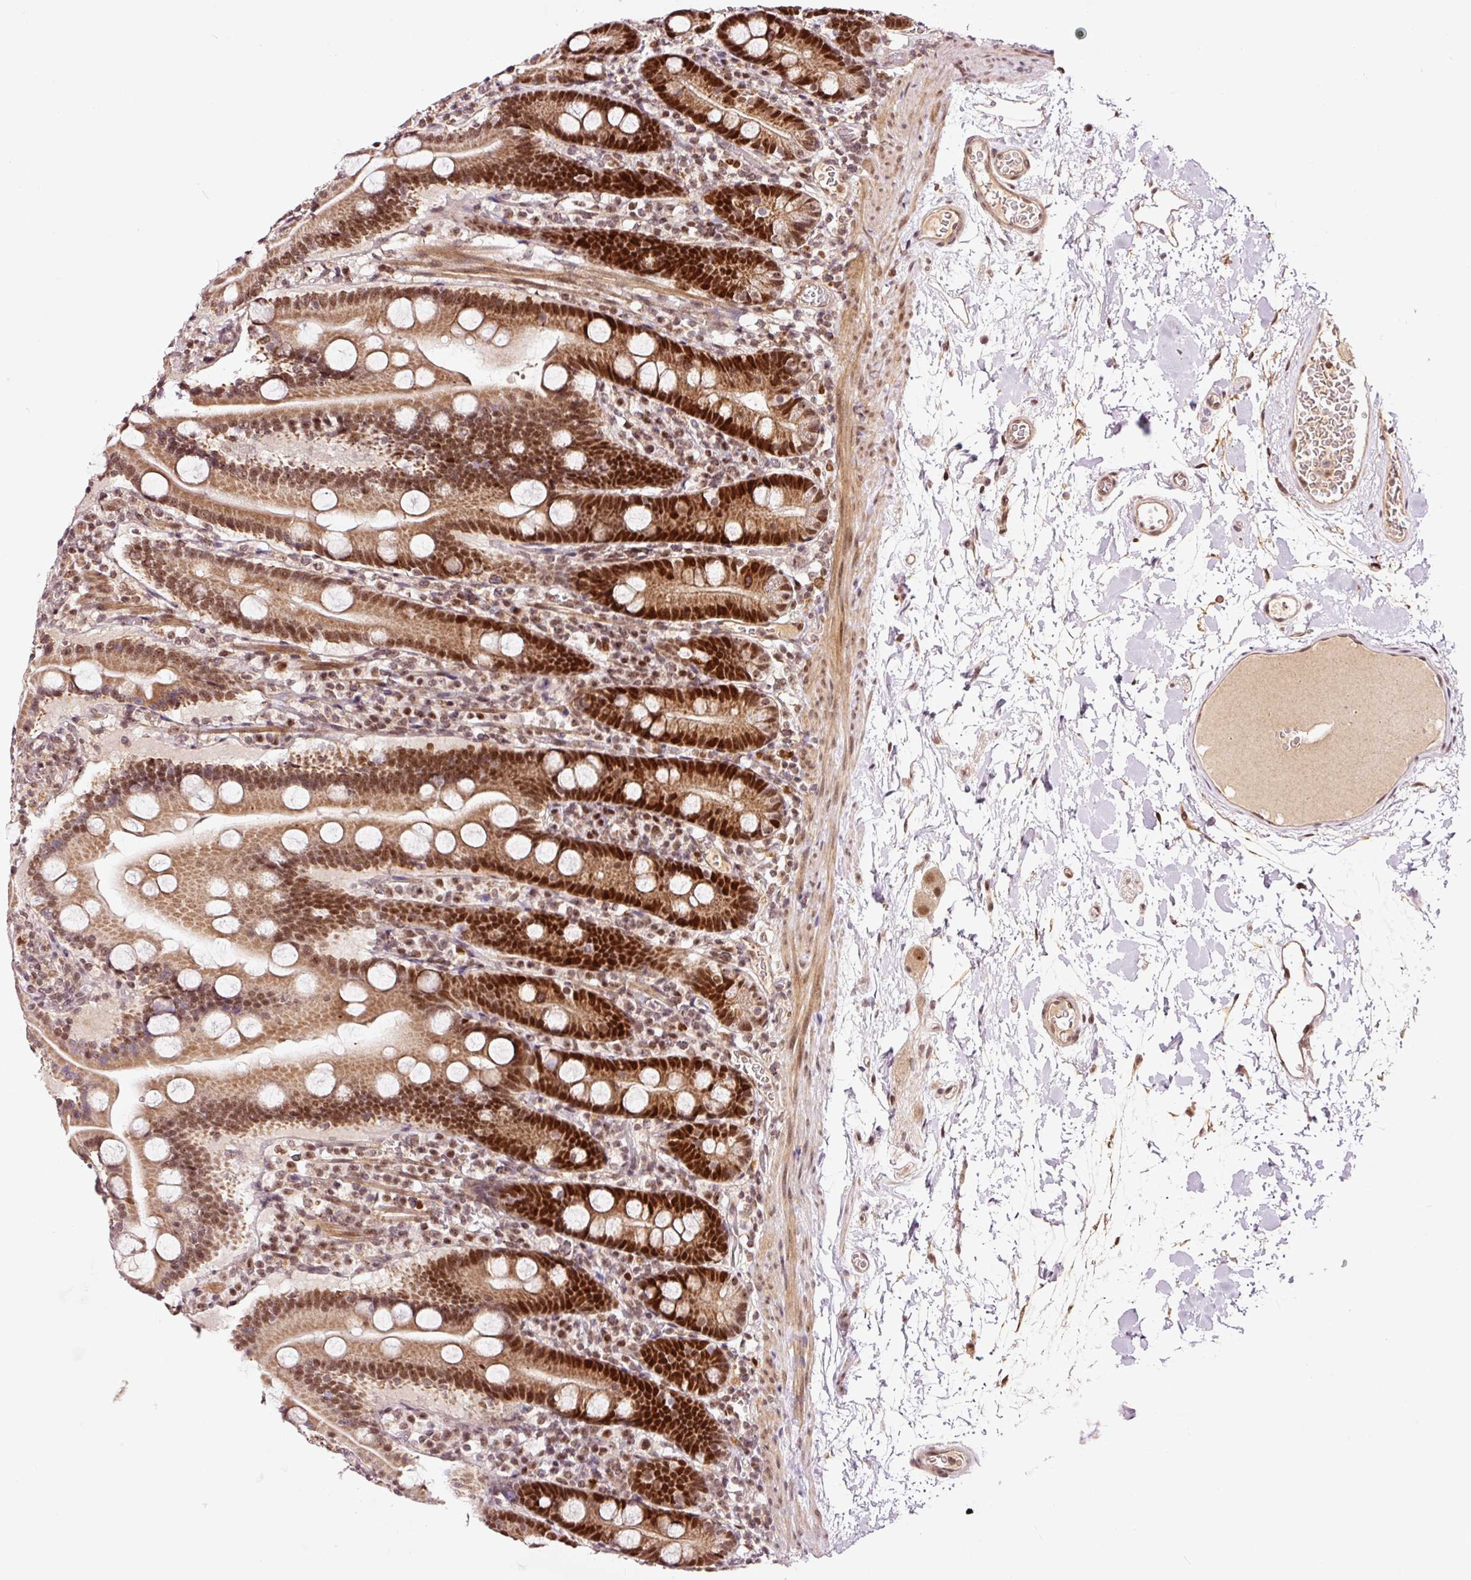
{"staining": {"intensity": "strong", "quantity": "25%-75%", "location": "cytoplasmic/membranous,nuclear"}, "tissue": "duodenum", "cell_type": "Glandular cells", "image_type": "normal", "snomed": [{"axis": "morphology", "description": "Normal tissue, NOS"}, {"axis": "topography", "description": "Duodenum"}], "caption": "DAB (3,3'-diaminobenzidine) immunohistochemical staining of benign duodenum displays strong cytoplasmic/membranous,nuclear protein expression in about 25%-75% of glandular cells. The staining was performed using DAB (3,3'-diaminobenzidine), with brown indicating positive protein expression. Nuclei are stained blue with hematoxylin.", "gene": "RFC4", "patient": {"sex": "male", "age": 55}}